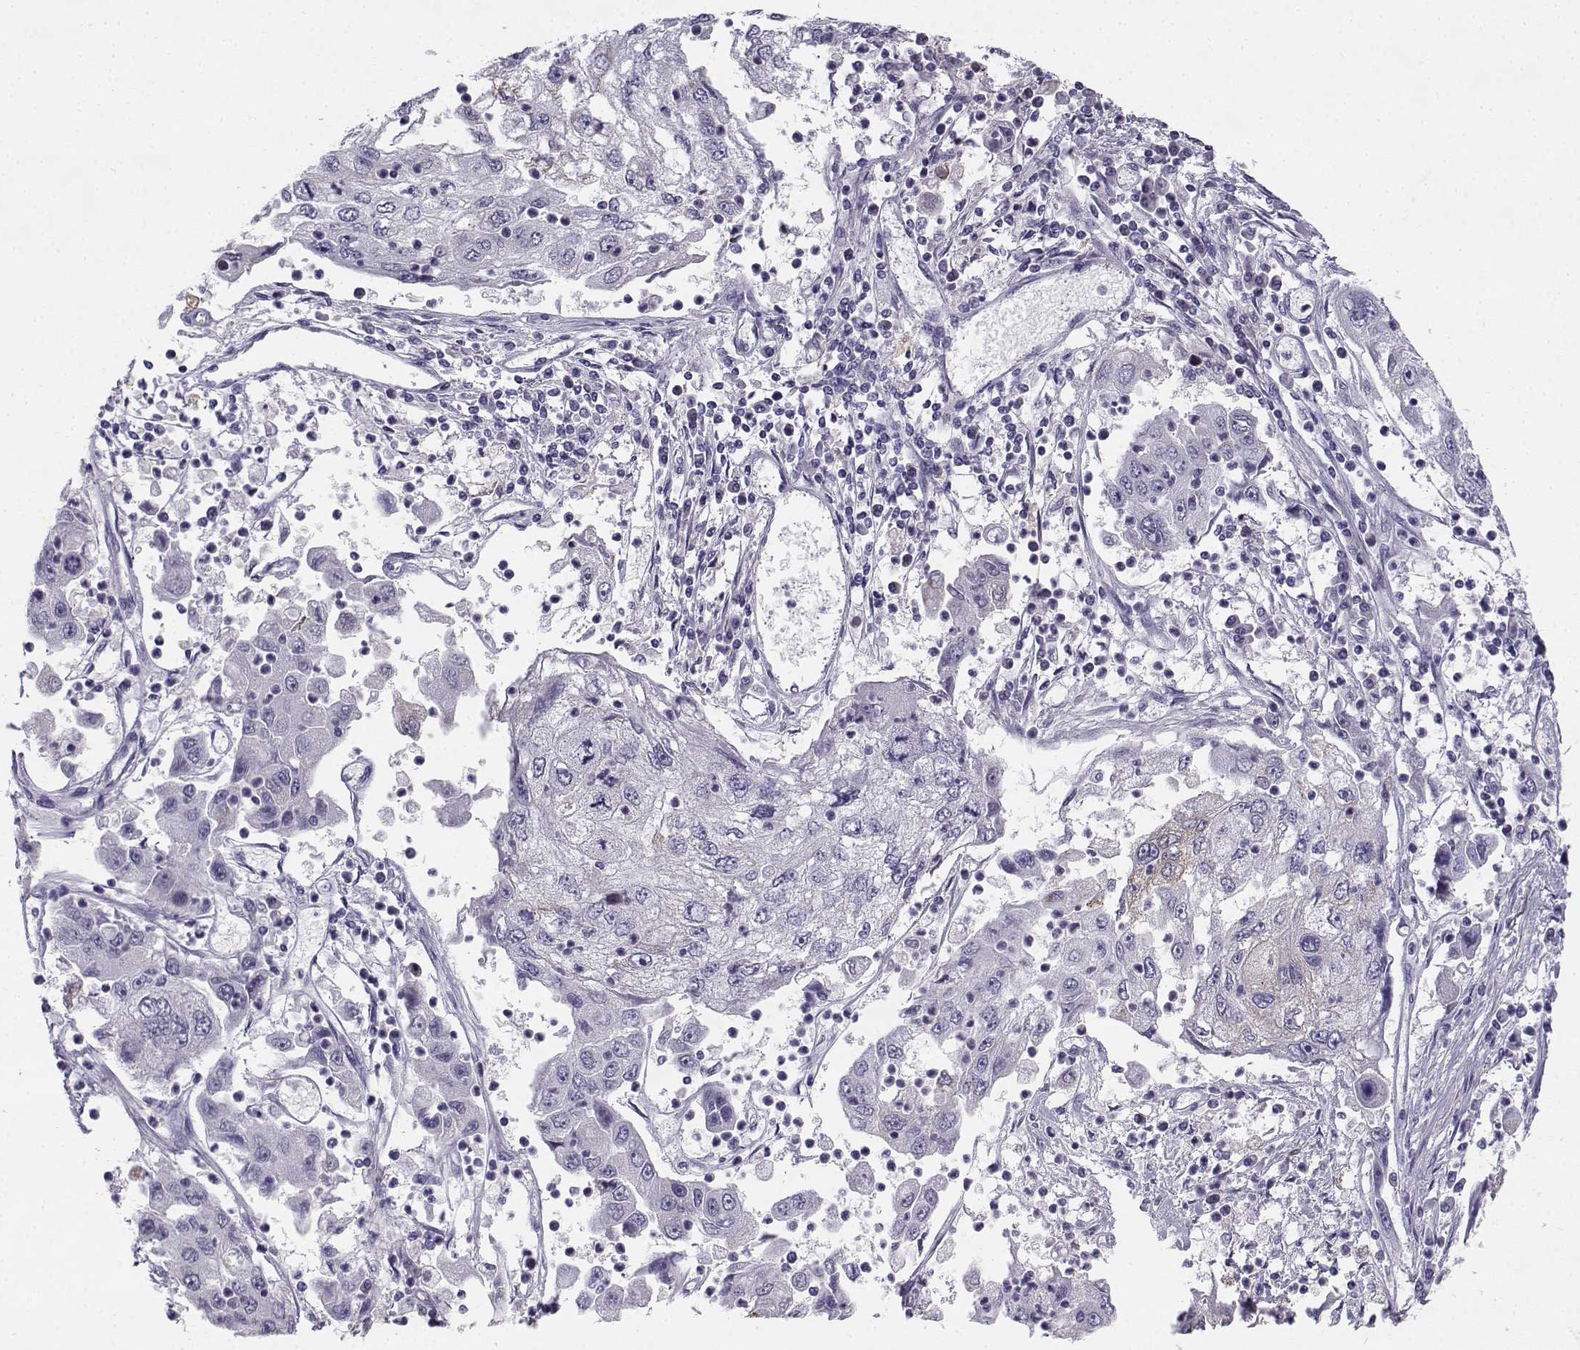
{"staining": {"intensity": "negative", "quantity": "none", "location": "none"}, "tissue": "cervical cancer", "cell_type": "Tumor cells", "image_type": "cancer", "snomed": [{"axis": "morphology", "description": "Squamous cell carcinoma, NOS"}, {"axis": "topography", "description": "Cervix"}], "caption": "There is no significant expression in tumor cells of cervical squamous cell carcinoma.", "gene": "CREB3L3", "patient": {"sex": "female", "age": 36}}